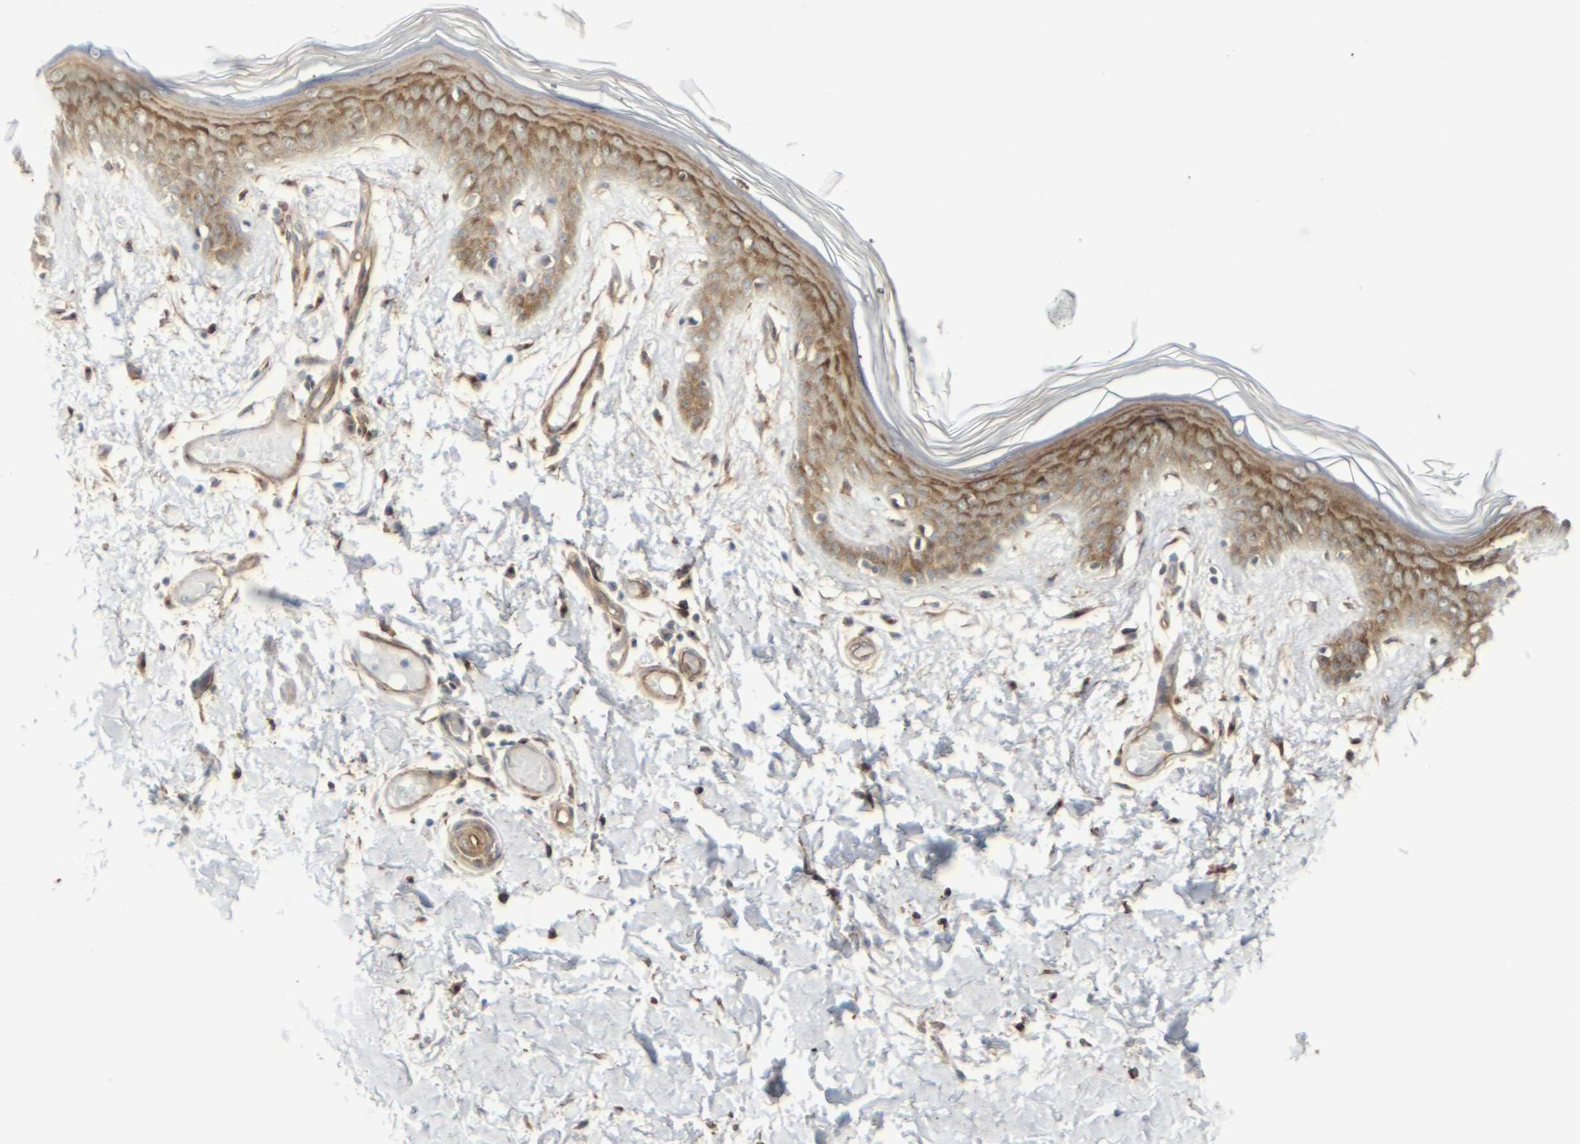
{"staining": {"intensity": "negative", "quantity": "none", "location": "none"}, "tissue": "skin", "cell_type": "Fibroblasts", "image_type": "normal", "snomed": [{"axis": "morphology", "description": "Normal tissue, NOS"}, {"axis": "topography", "description": "Skin"}], "caption": "IHC image of normal skin stained for a protein (brown), which exhibits no staining in fibroblasts.", "gene": "MYOF", "patient": {"sex": "male", "age": 53}}